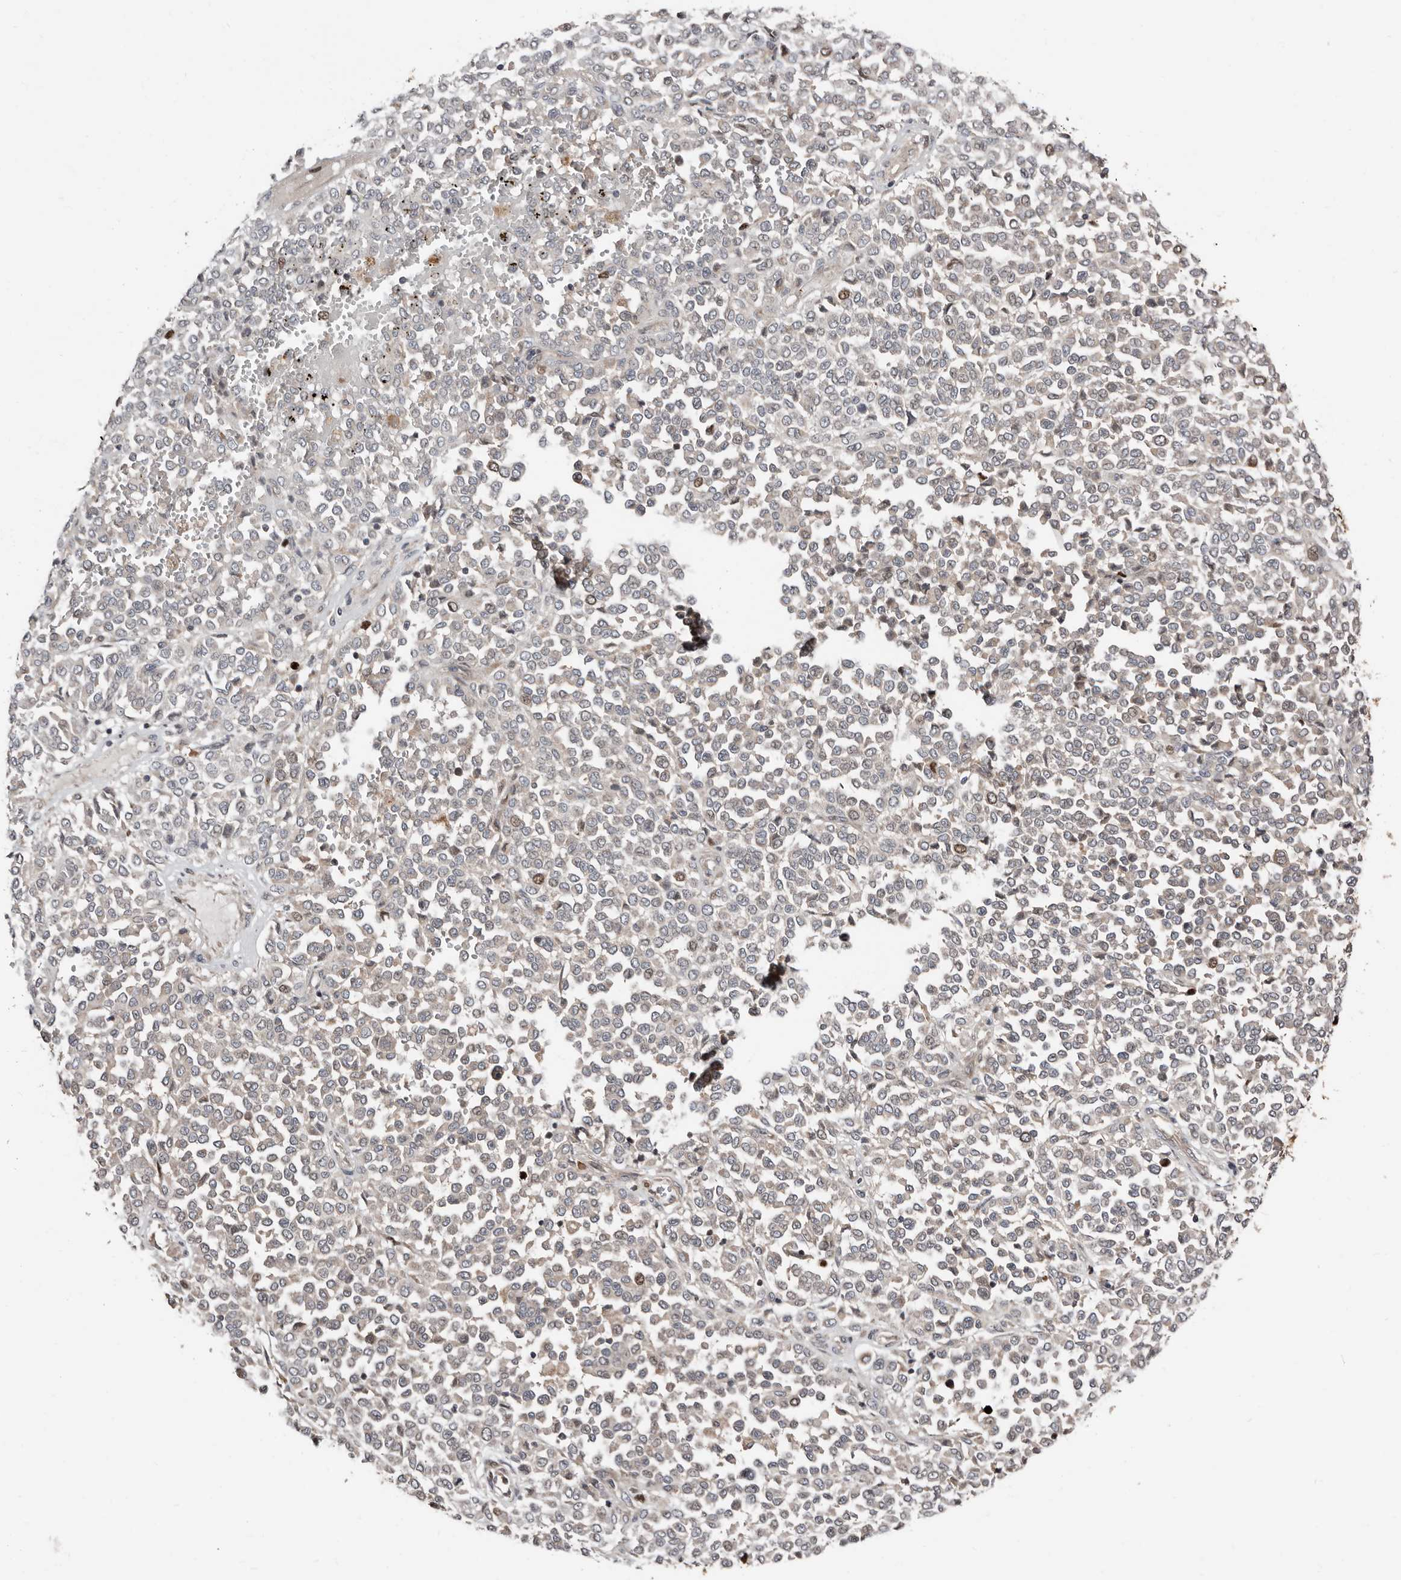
{"staining": {"intensity": "negative", "quantity": "none", "location": "none"}, "tissue": "melanoma", "cell_type": "Tumor cells", "image_type": "cancer", "snomed": [{"axis": "morphology", "description": "Malignant melanoma, Metastatic site"}, {"axis": "topography", "description": "Pancreas"}], "caption": "A photomicrograph of malignant melanoma (metastatic site) stained for a protein displays no brown staining in tumor cells.", "gene": "SMYD4", "patient": {"sex": "female", "age": 30}}